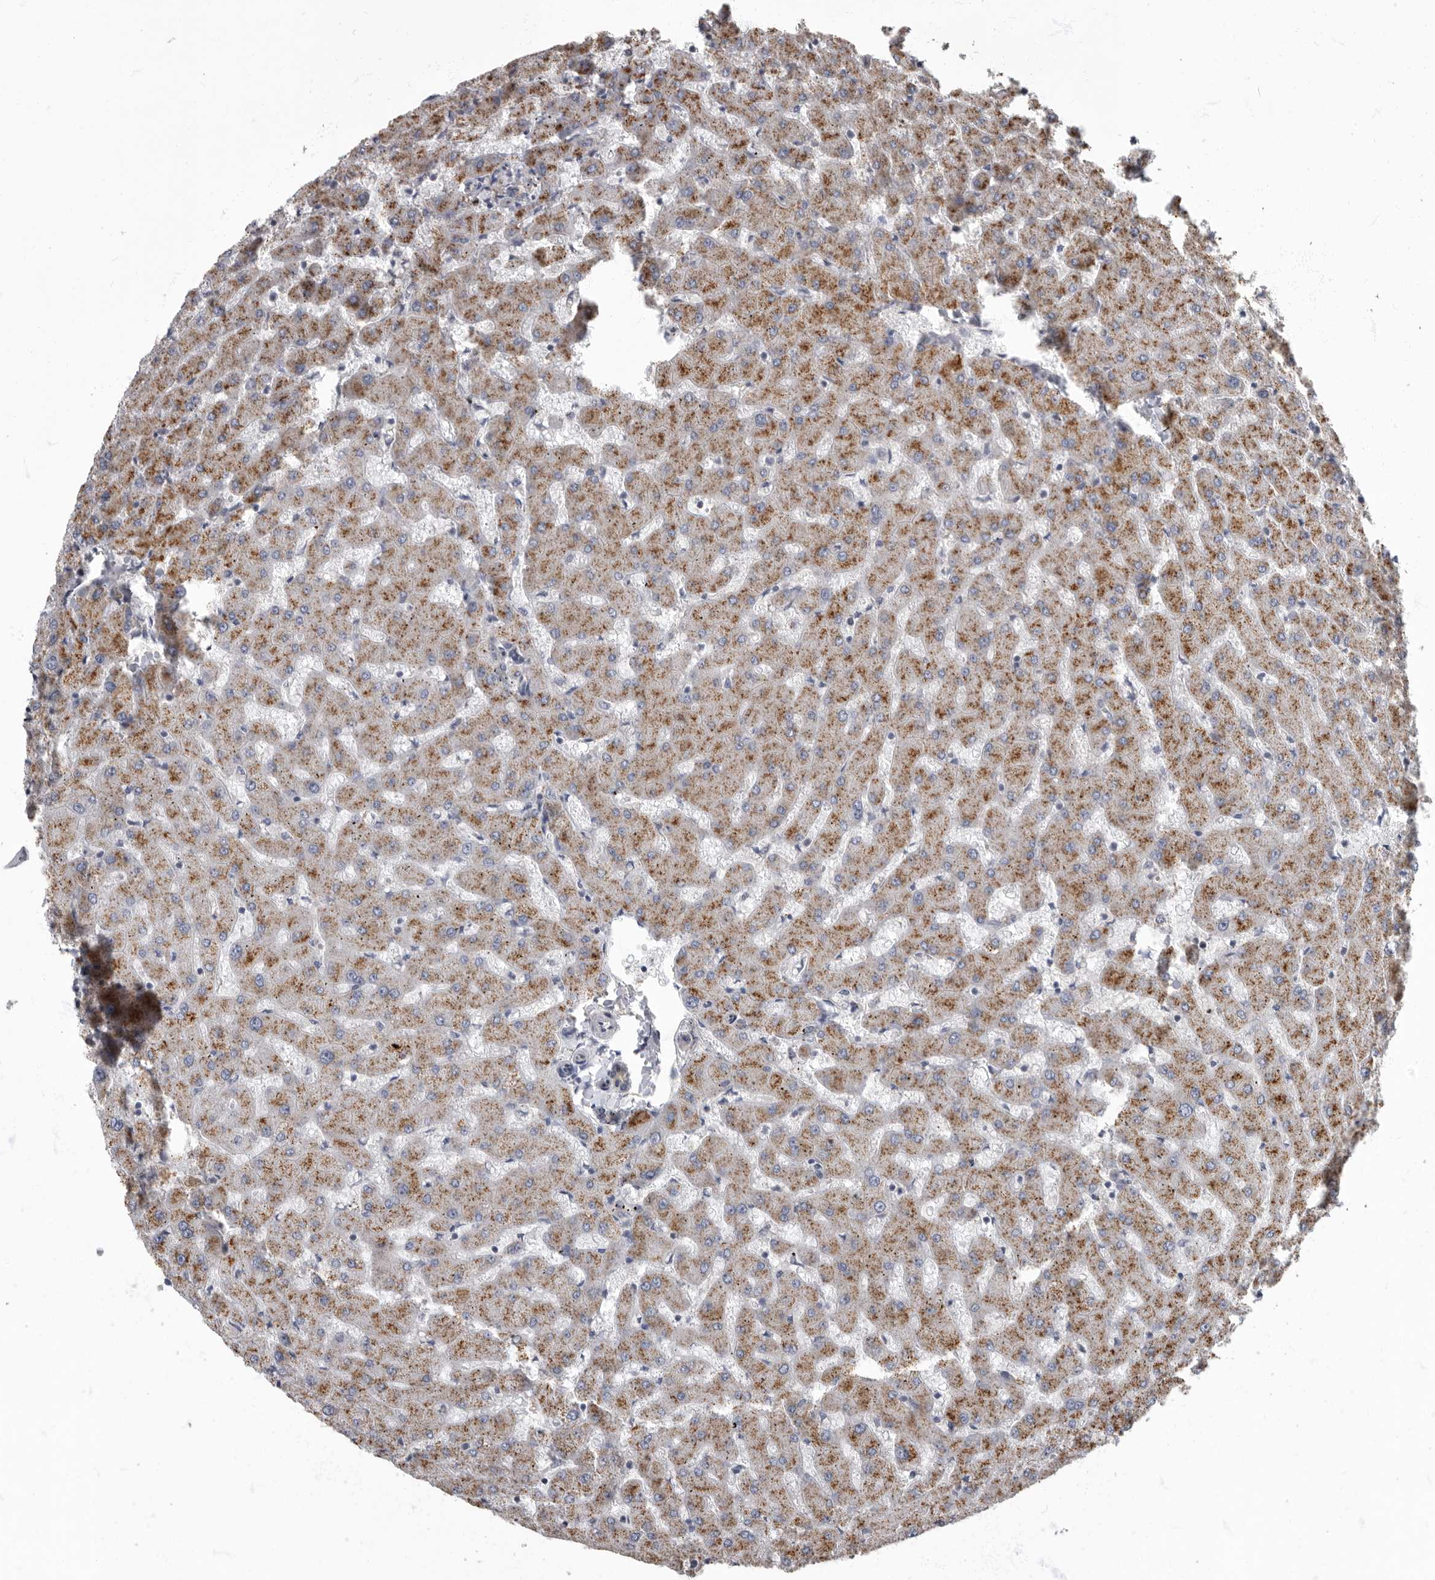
{"staining": {"intensity": "negative", "quantity": "none", "location": "none"}, "tissue": "liver", "cell_type": "Cholangiocytes", "image_type": "normal", "snomed": [{"axis": "morphology", "description": "Normal tissue, NOS"}, {"axis": "topography", "description": "Liver"}], "caption": "Cholangiocytes are negative for brown protein staining in normal liver. The staining was performed using DAB to visualize the protein expression in brown, while the nuclei were stained in blue with hematoxylin (Magnification: 20x).", "gene": "PDK1", "patient": {"sex": "female", "age": 63}}